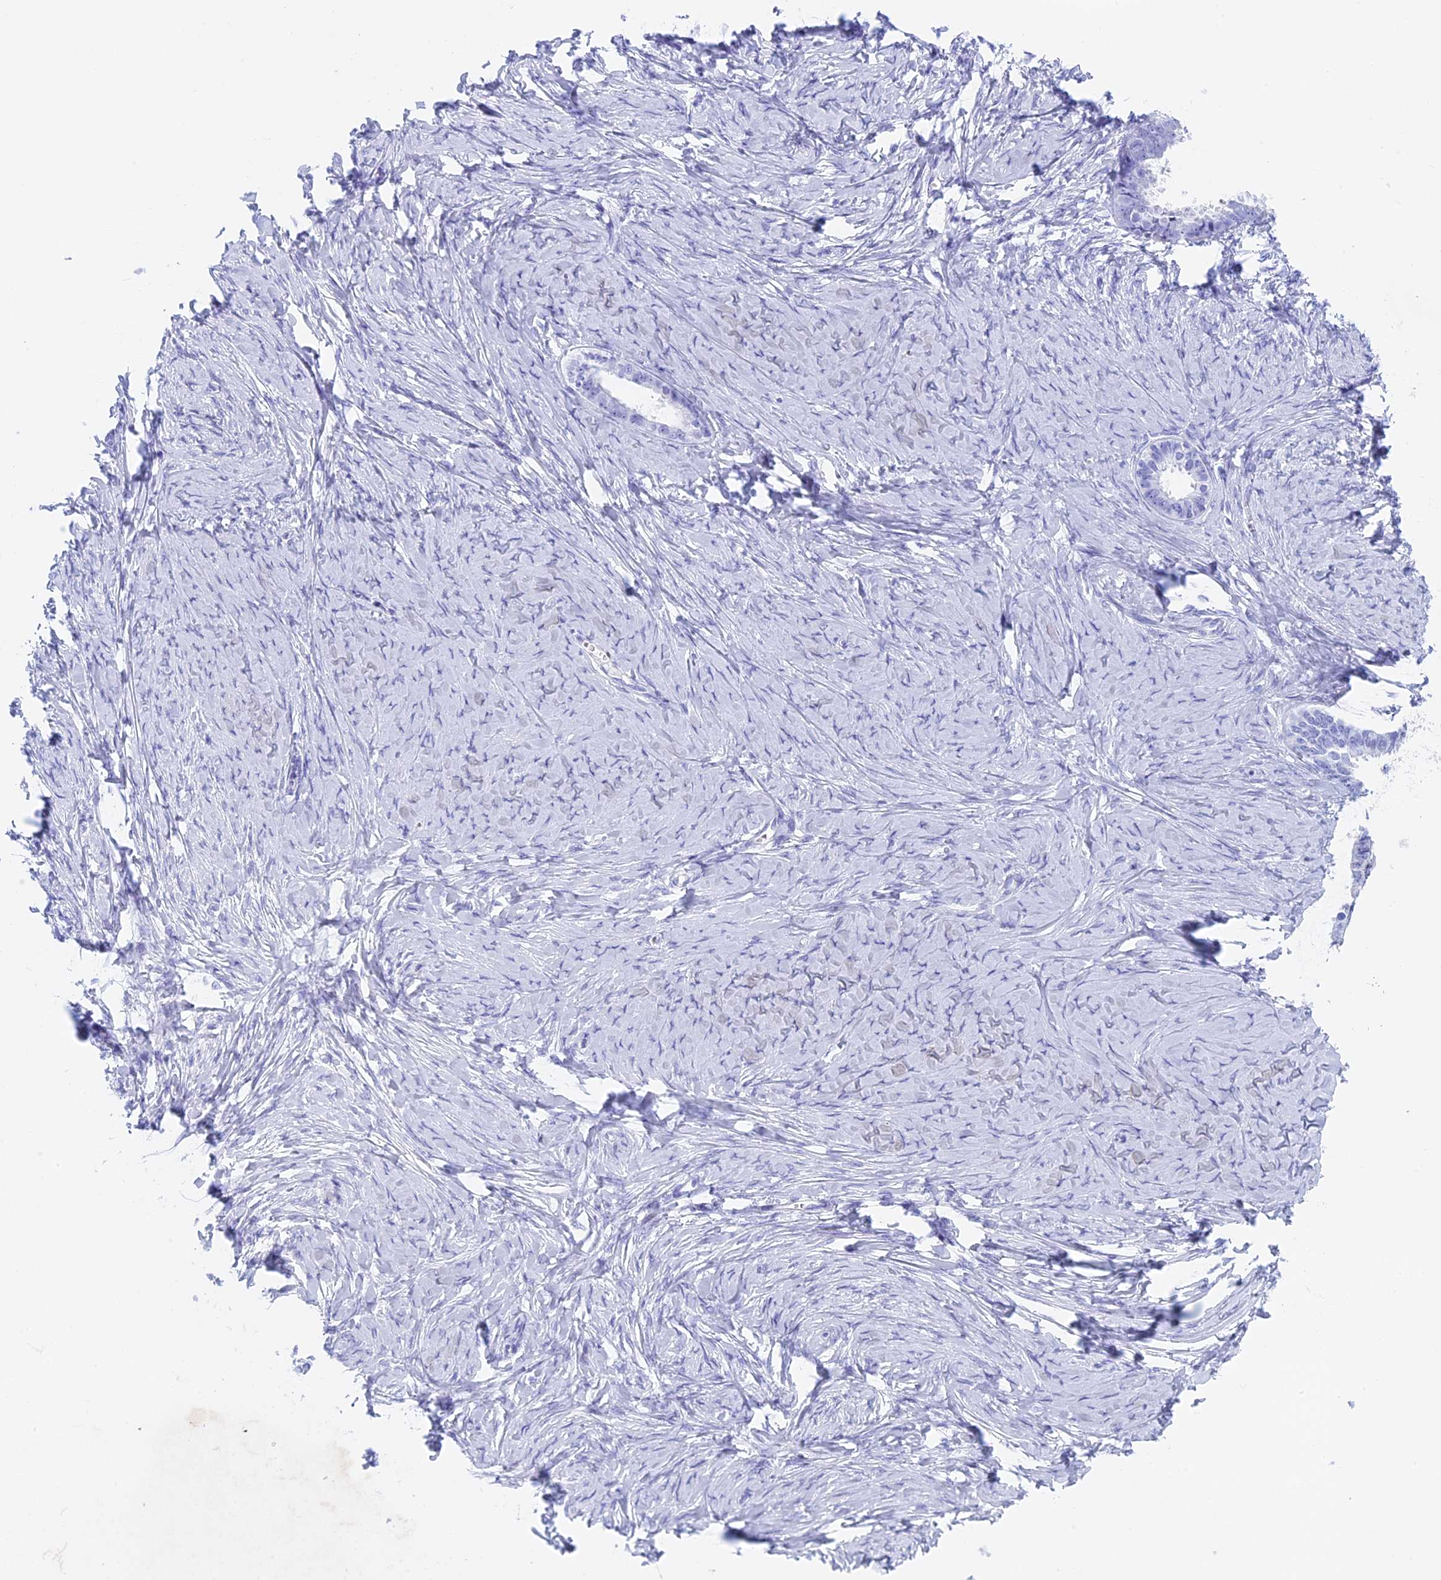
{"staining": {"intensity": "negative", "quantity": "none", "location": "none"}, "tissue": "ovarian cancer", "cell_type": "Tumor cells", "image_type": "cancer", "snomed": [{"axis": "morphology", "description": "Cystadenocarcinoma, serous, NOS"}, {"axis": "topography", "description": "Ovary"}], "caption": "Tumor cells are negative for brown protein staining in ovarian cancer (serous cystadenocarcinoma). (DAB immunohistochemistry visualized using brightfield microscopy, high magnification).", "gene": "KCTD21", "patient": {"sex": "female", "age": 79}}